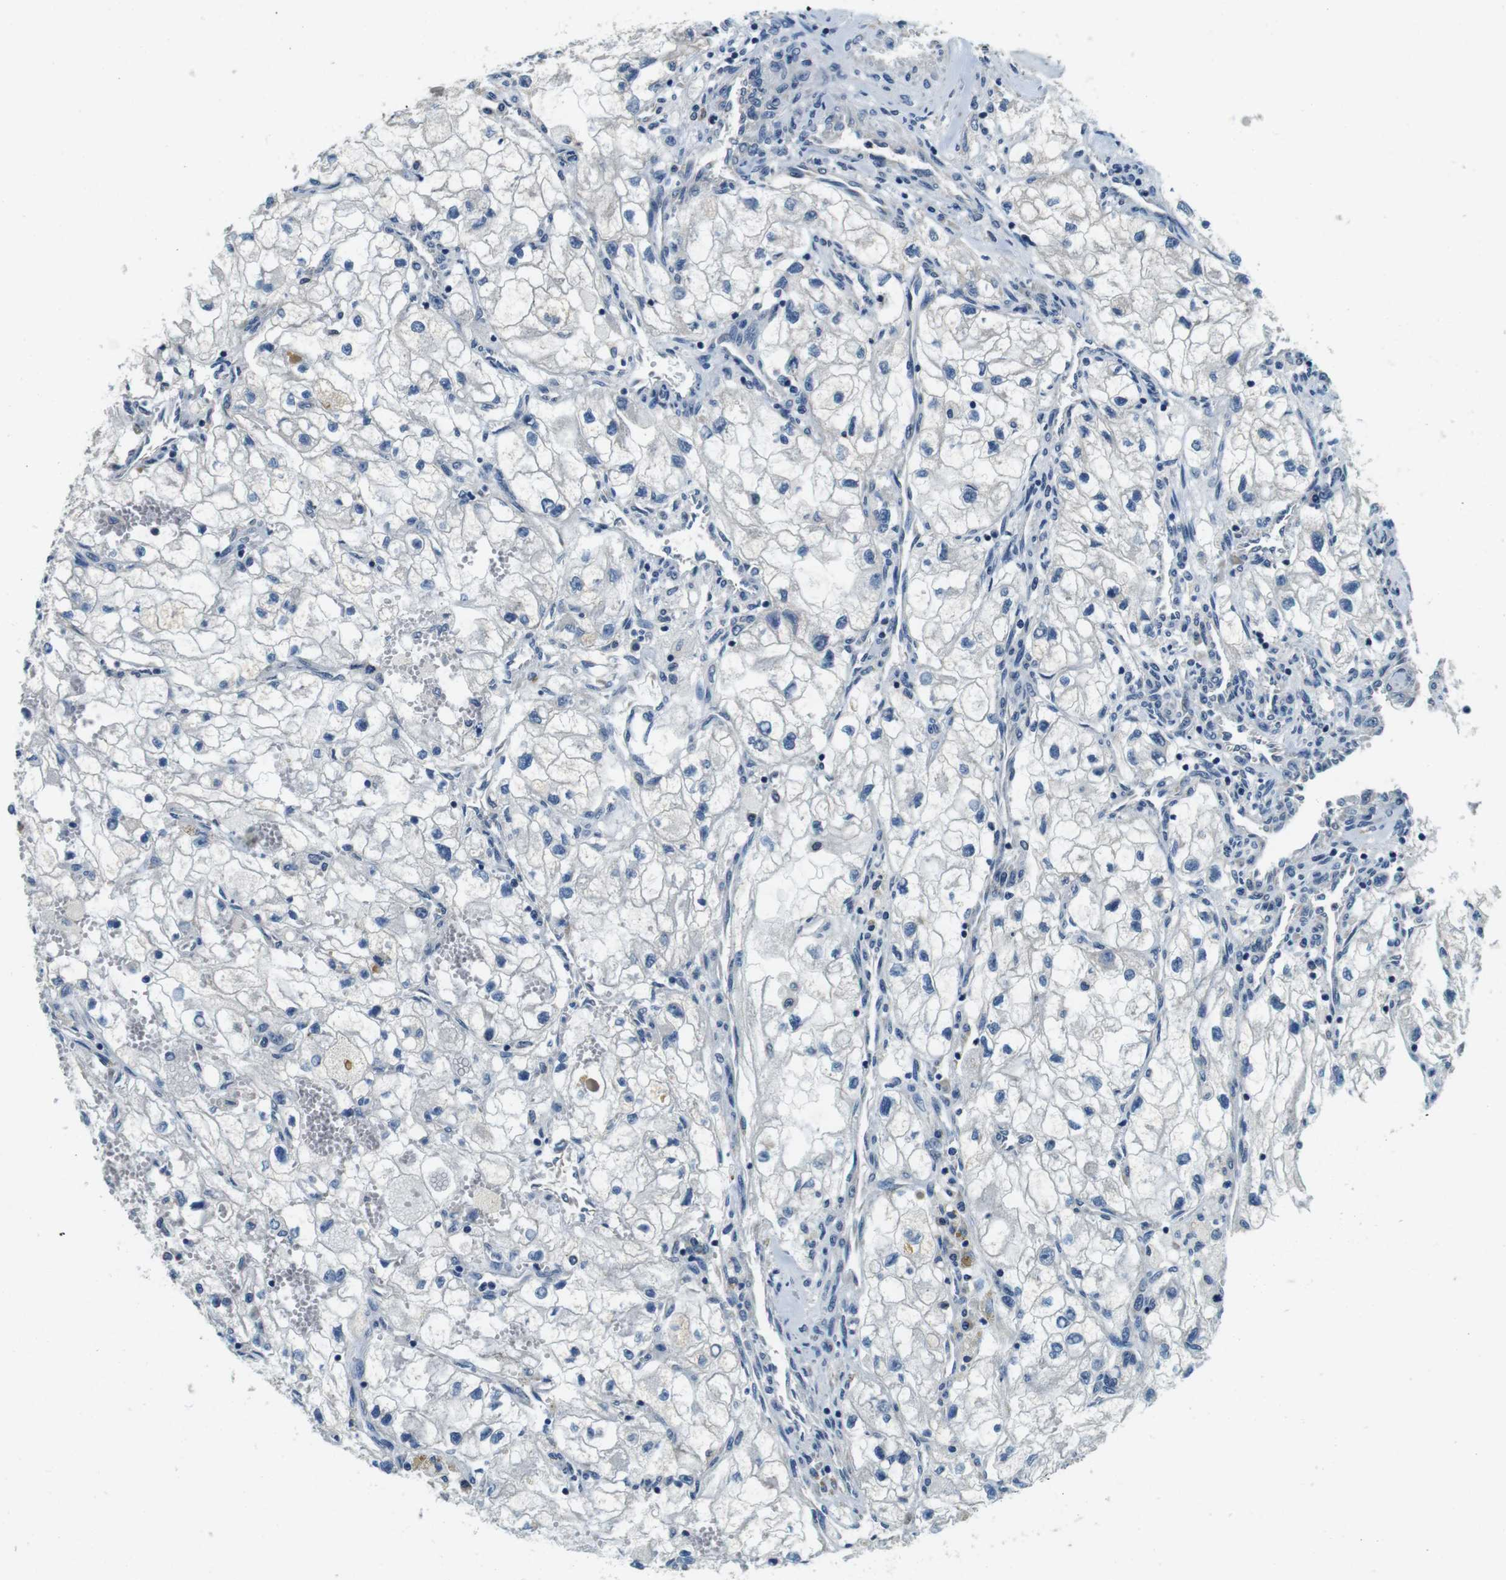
{"staining": {"intensity": "negative", "quantity": "none", "location": "none"}, "tissue": "renal cancer", "cell_type": "Tumor cells", "image_type": "cancer", "snomed": [{"axis": "morphology", "description": "Adenocarcinoma, NOS"}, {"axis": "topography", "description": "Kidney"}], "caption": "An image of adenocarcinoma (renal) stained for a protein reveals no brown staining in tumor cells. (Stains: DAB (3,3'-diaminobenzidine) immunohistochemistry (IHC) with hematoxylin counter stain, Microscopy: brightfield microscopy at high magnification).", "gene": "DTNA", "patient": {"sex": "female", "age": 70}}